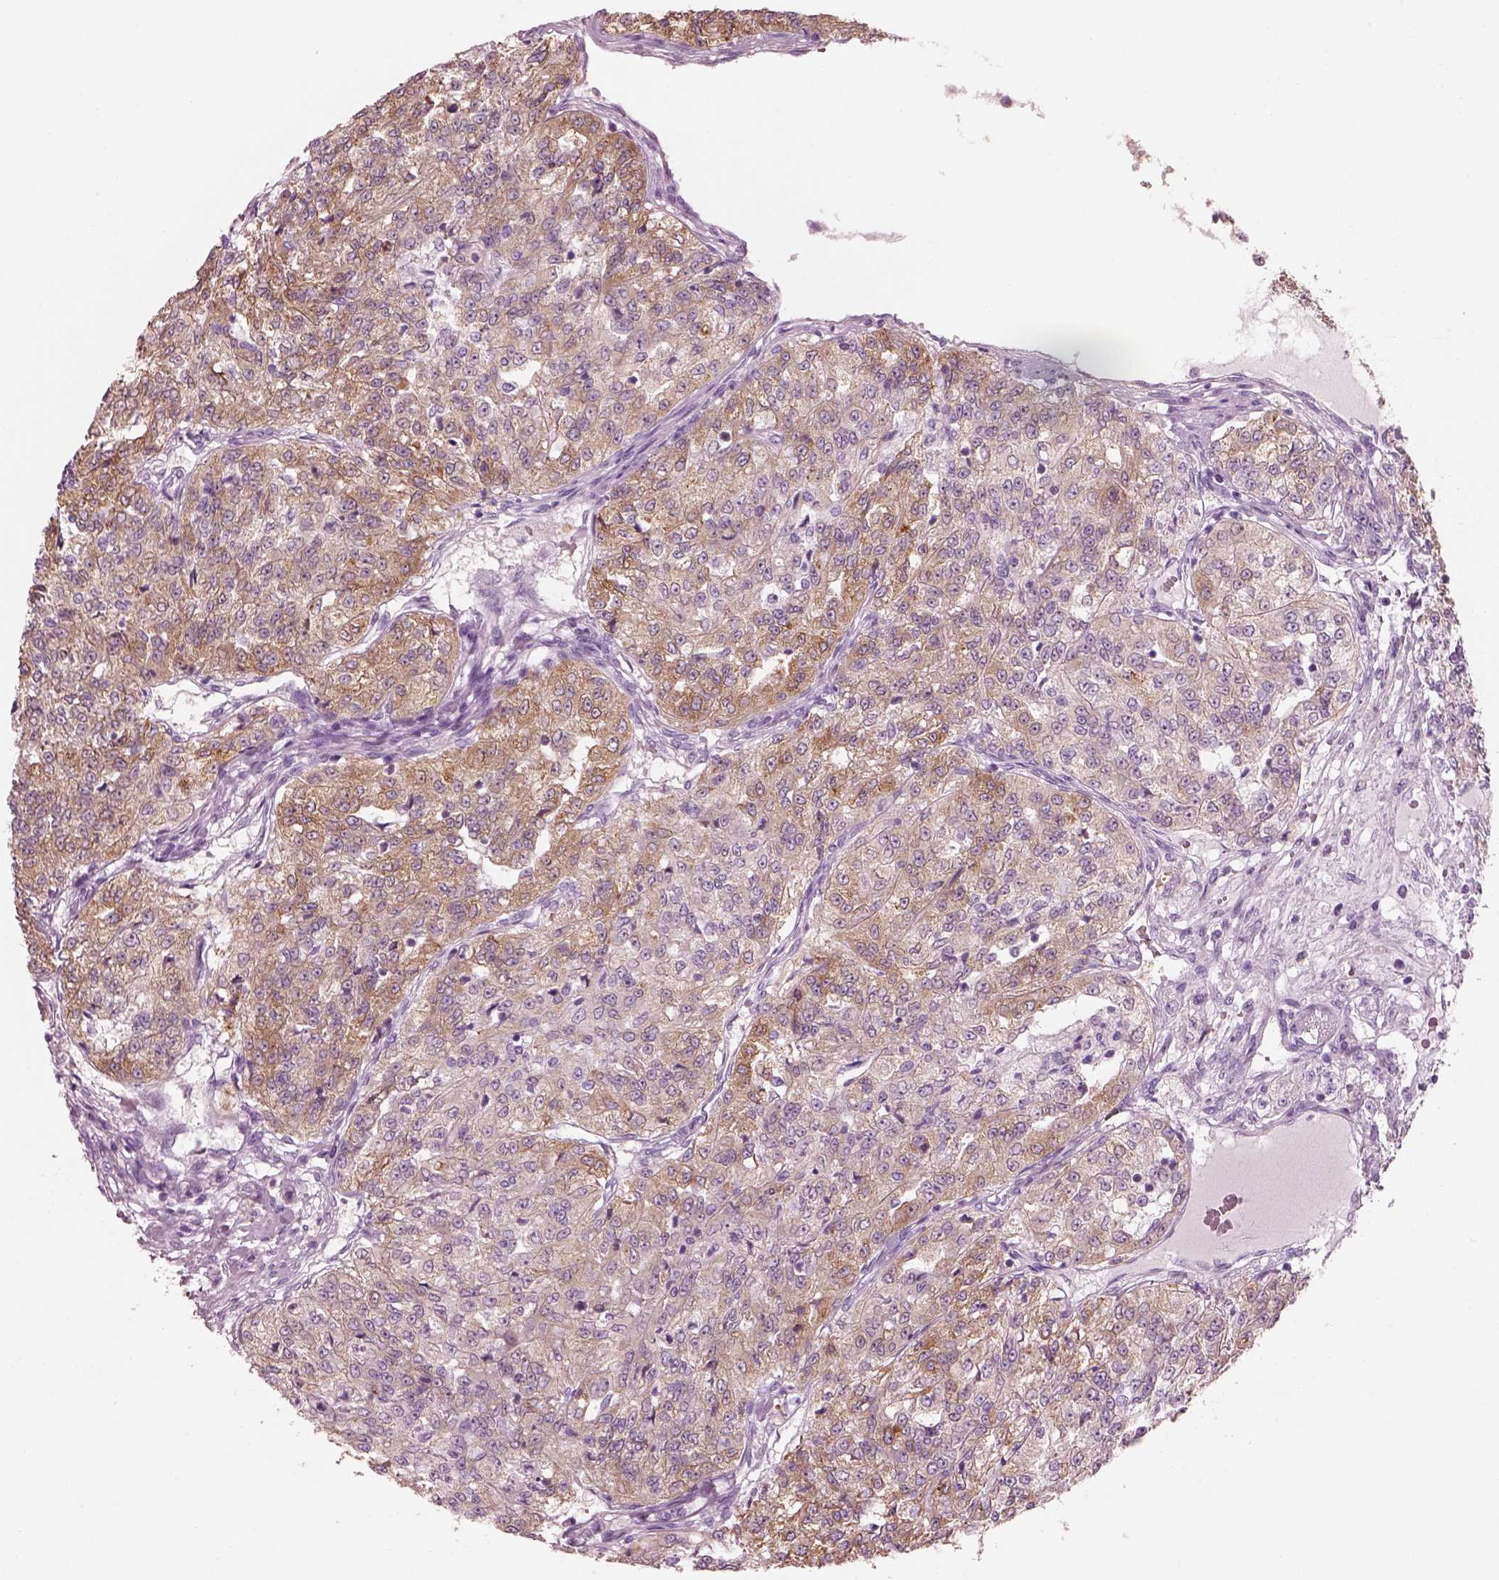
{"staining": {"intensity": "weak", "quantity": ">75%", "location": "cytoplasmic/membranous"}, "tissue": "renal cancer", "cell_type": "Tumor cells", "image_type": "cancer", "snomed": [{"axis": "morphology", "description": "Adenocarcinoma, NOS"}, {"axis": "topography", "description": "Kidney"}], "caption": "The micrograph shows staining of renal cancer, revealing weak cytoplasmic/membranous protein expression (brown color) within tumor cells.", "gene": "SLC27A2", "patient": {"sex": "female", "age": 63}}